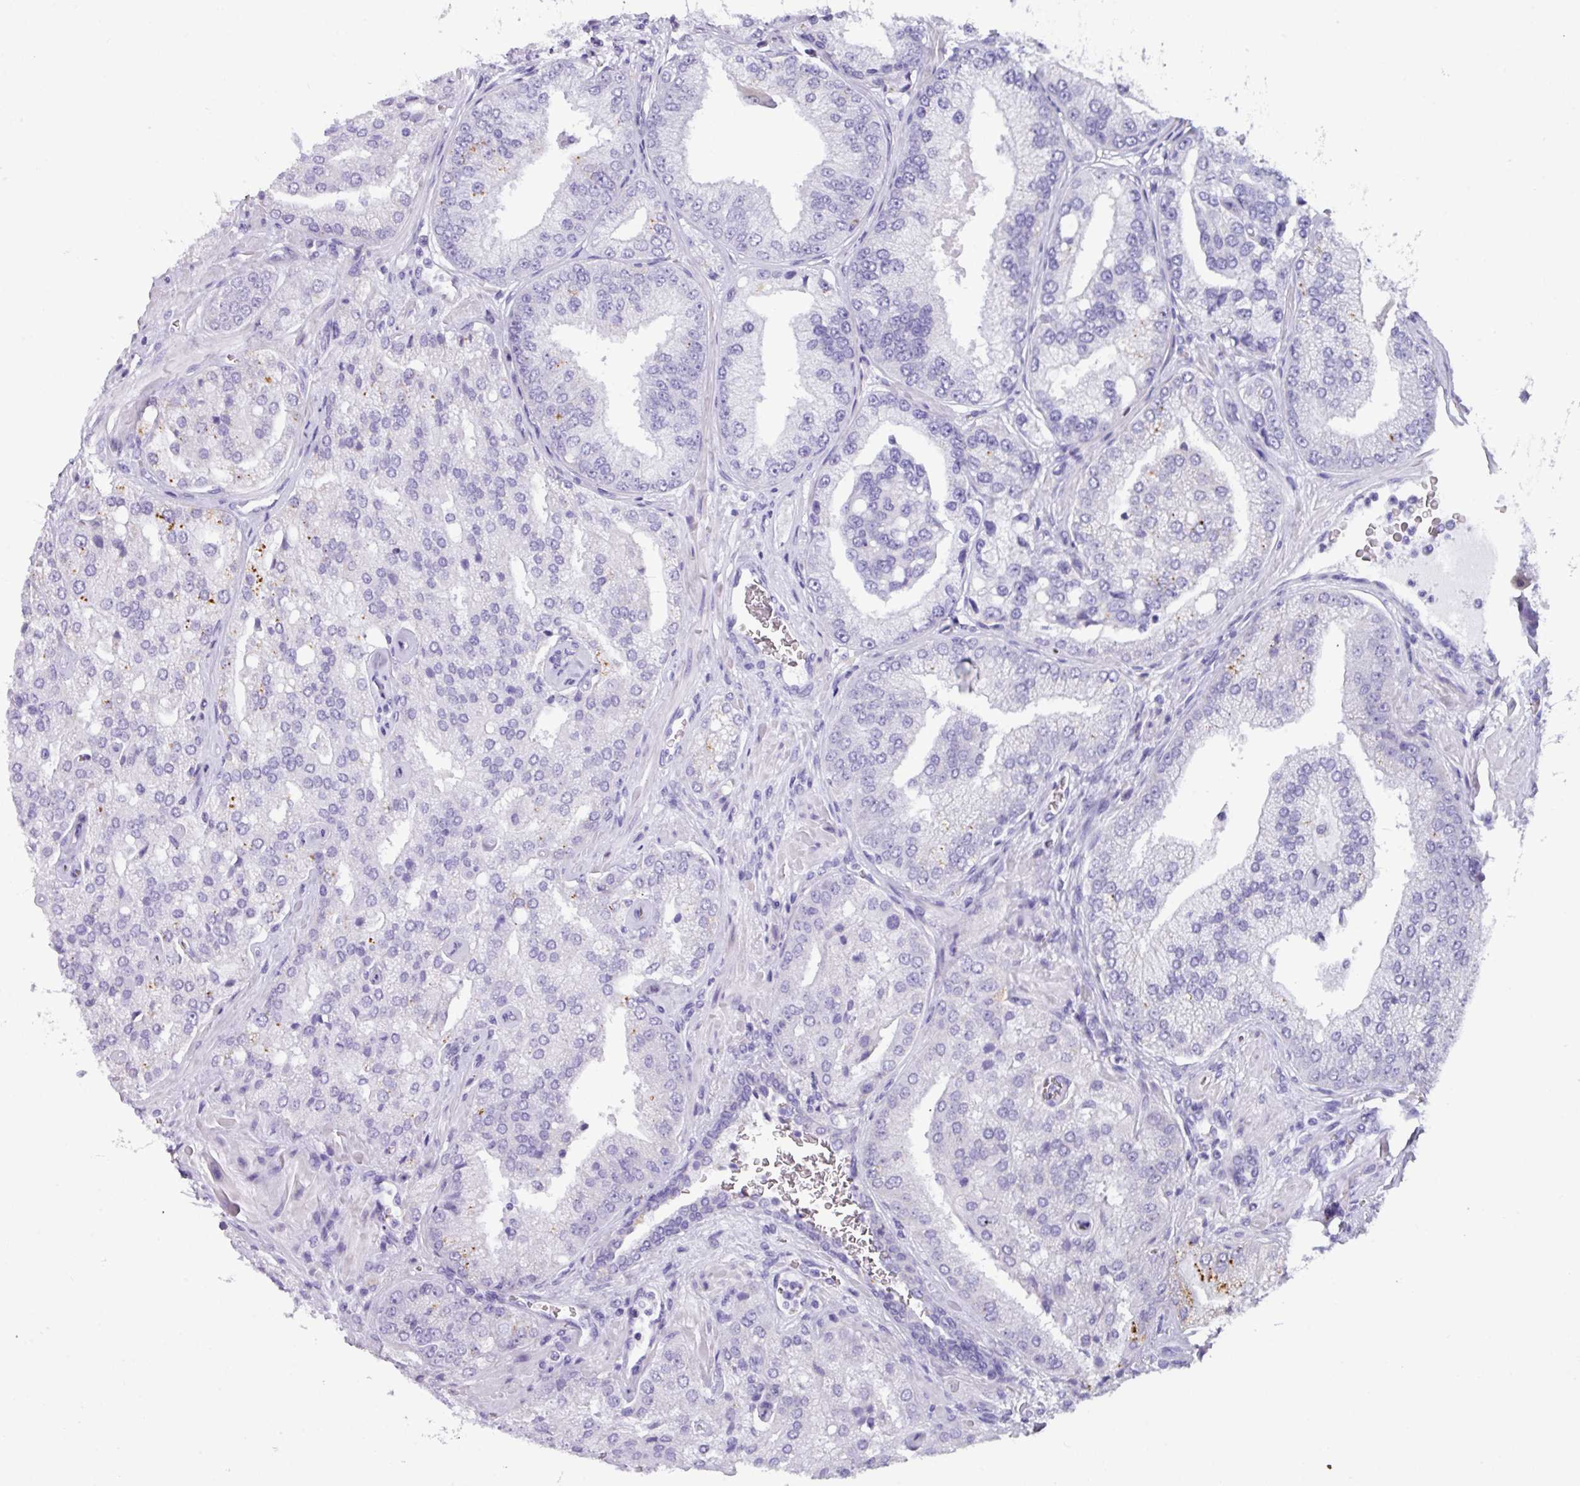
{"staining": {"intensity": "negative", "quantity": "none", "location": "none"}, "tissue": "prostate cancer", "cell_type": "Tumor cells", "image_type": "cancer", "snomed": [{"axis": "morphology", "description": "Adenocarcinoma, High grade"}, {"axis": "topography", "description": "Prostate"}], "caption": "High power microscopy histopathology image of an immunohistochemistry (IHC) image of prostate cancer (adenocarcinoma (high-grade)), revealing no significant staining in tumor cells.", "gene": "NCCRP1", "patient": {"sex": "male", "age": 68}}